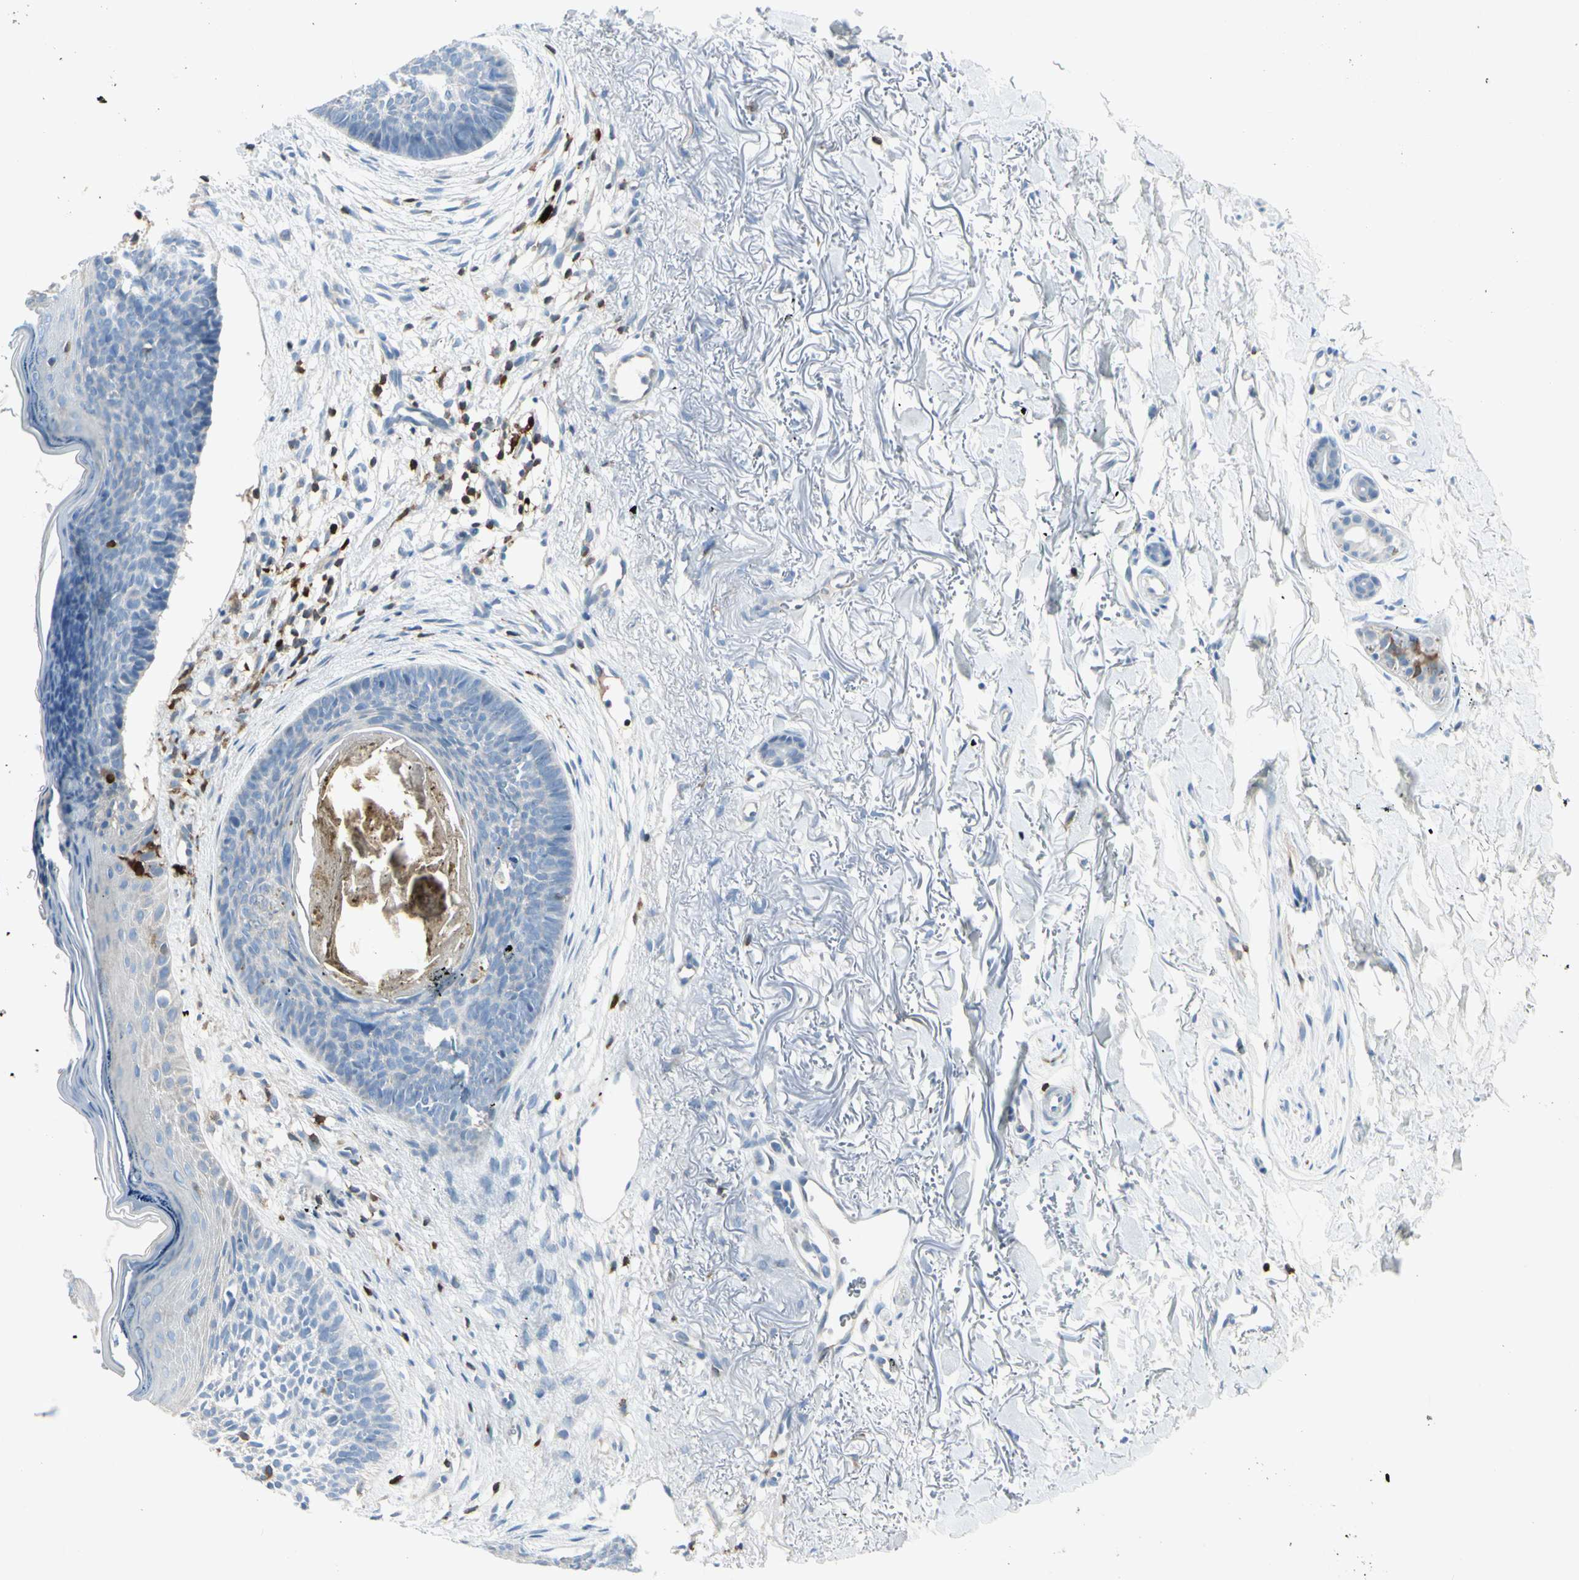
{"staining": {"intensity": "negative", "quantity": "none", "location": "none"}, "tissue": "skin cancer", "cell_type": "Tumor cells", "image_type": "cancer", "snomed": [{"axis": "morphology", "description": "Basal cell carcinoma"}, {"axis": "topography", "description": "Skin"}], "caption": "DAB (3,3'-diaminobenzidine) immunohistochemical staining of human skin cancer (basal cell carcinoma) displays no significant positivity in tumor cells.", "gene": "TRAF1", "patient": {"sex": "female", "age": 70}}